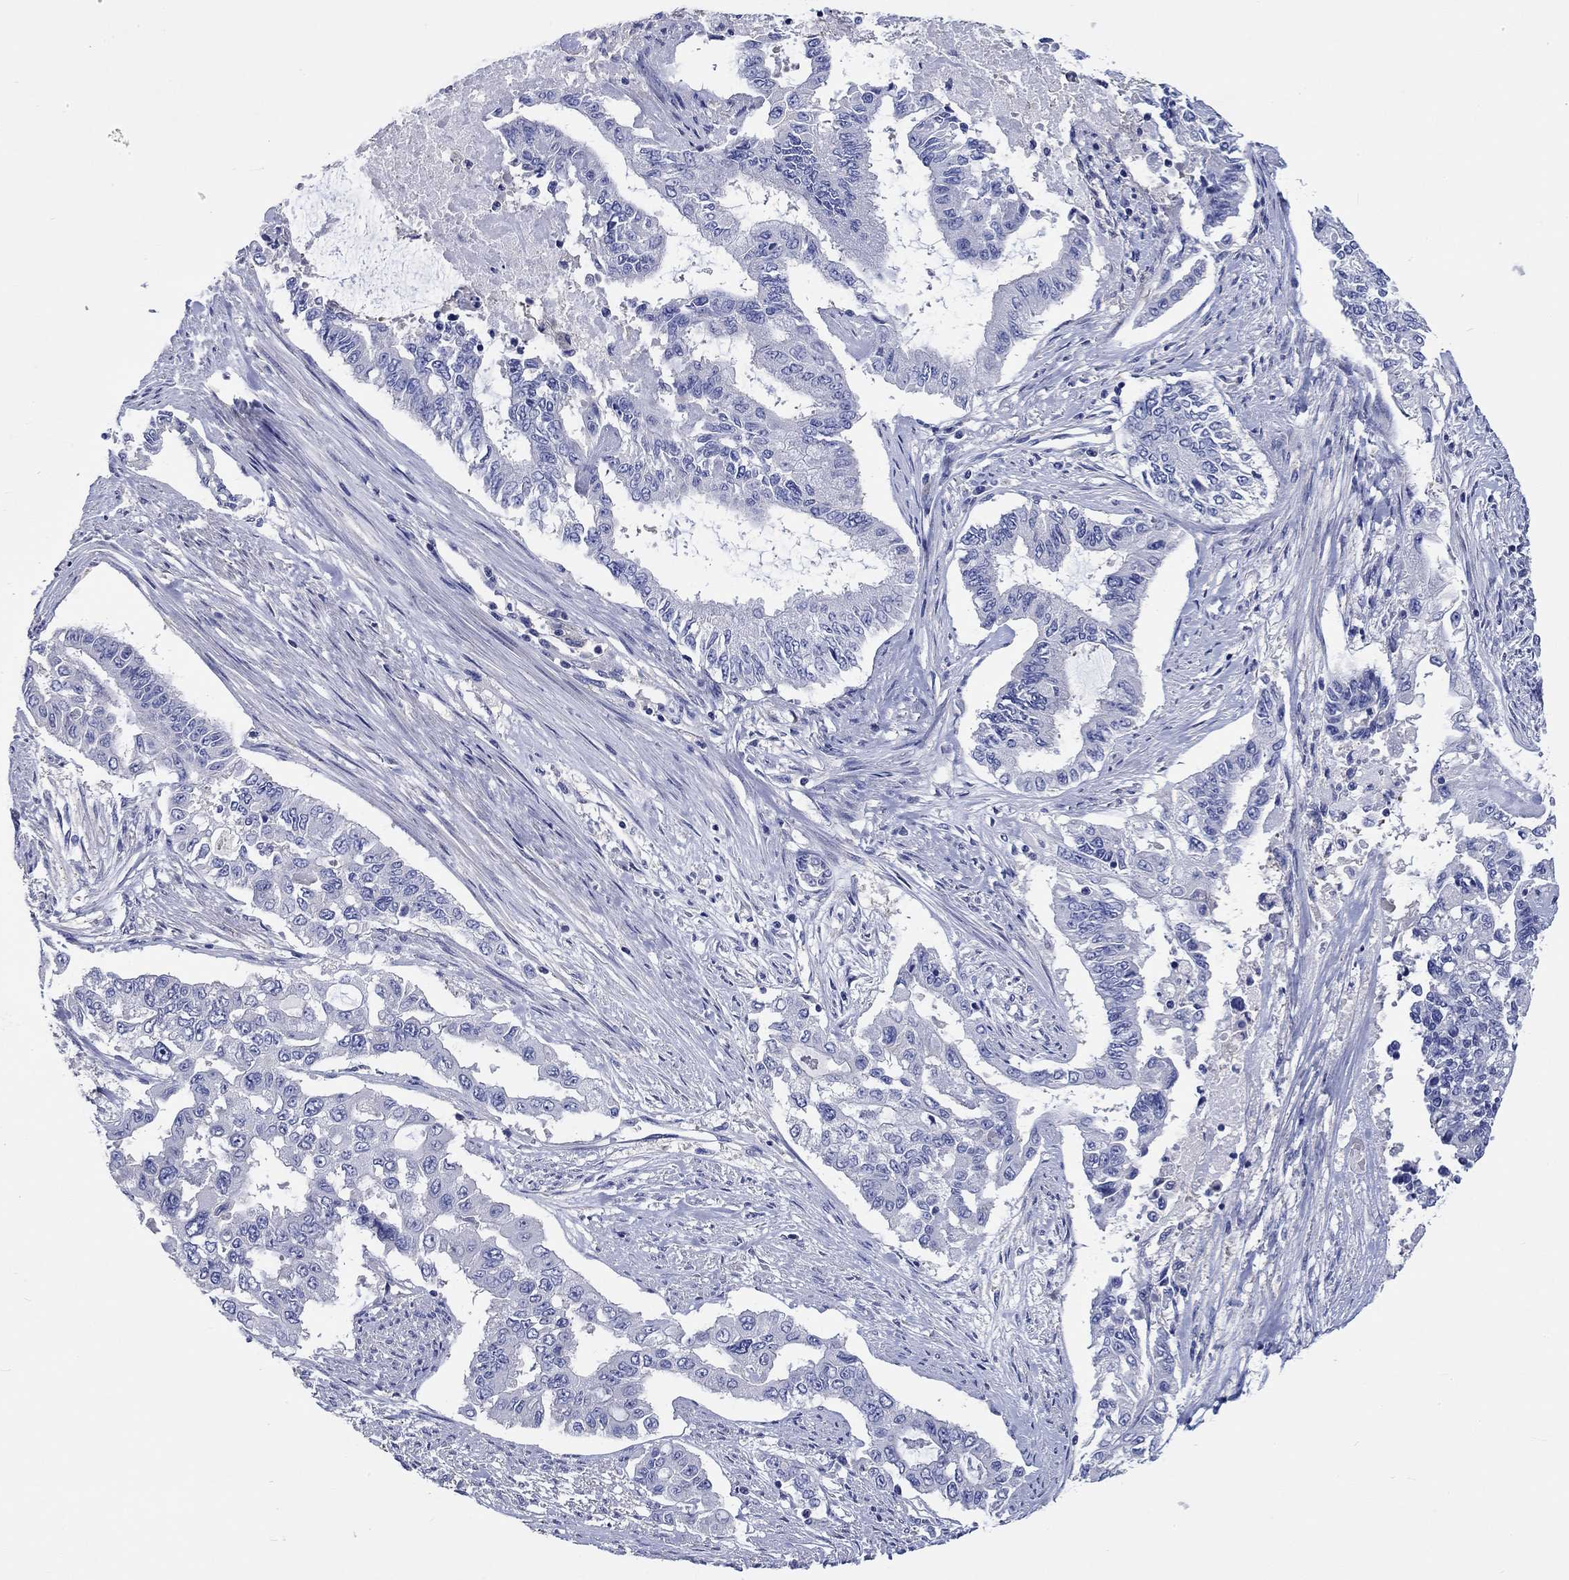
{"staining": {"intensity": "negative", "quantity": "none", "location": "none"}, "tissue": "endometrial cancer", "cell_type": "Tumor cells", "image_type": "cancer", "snomed": [{"axis": "morphology", "description": "Adenocarcinoma, NOS"}, {"axis": "topography", "description": "Uterus"}], "caption": "An IHC image of endometrial adenocarcinoma is shown. There is no staining in tumor cells of endometrial adenocarcinoma.", "gene": "TOMM20L", "patient": {"sex": "female", "age": 59}}